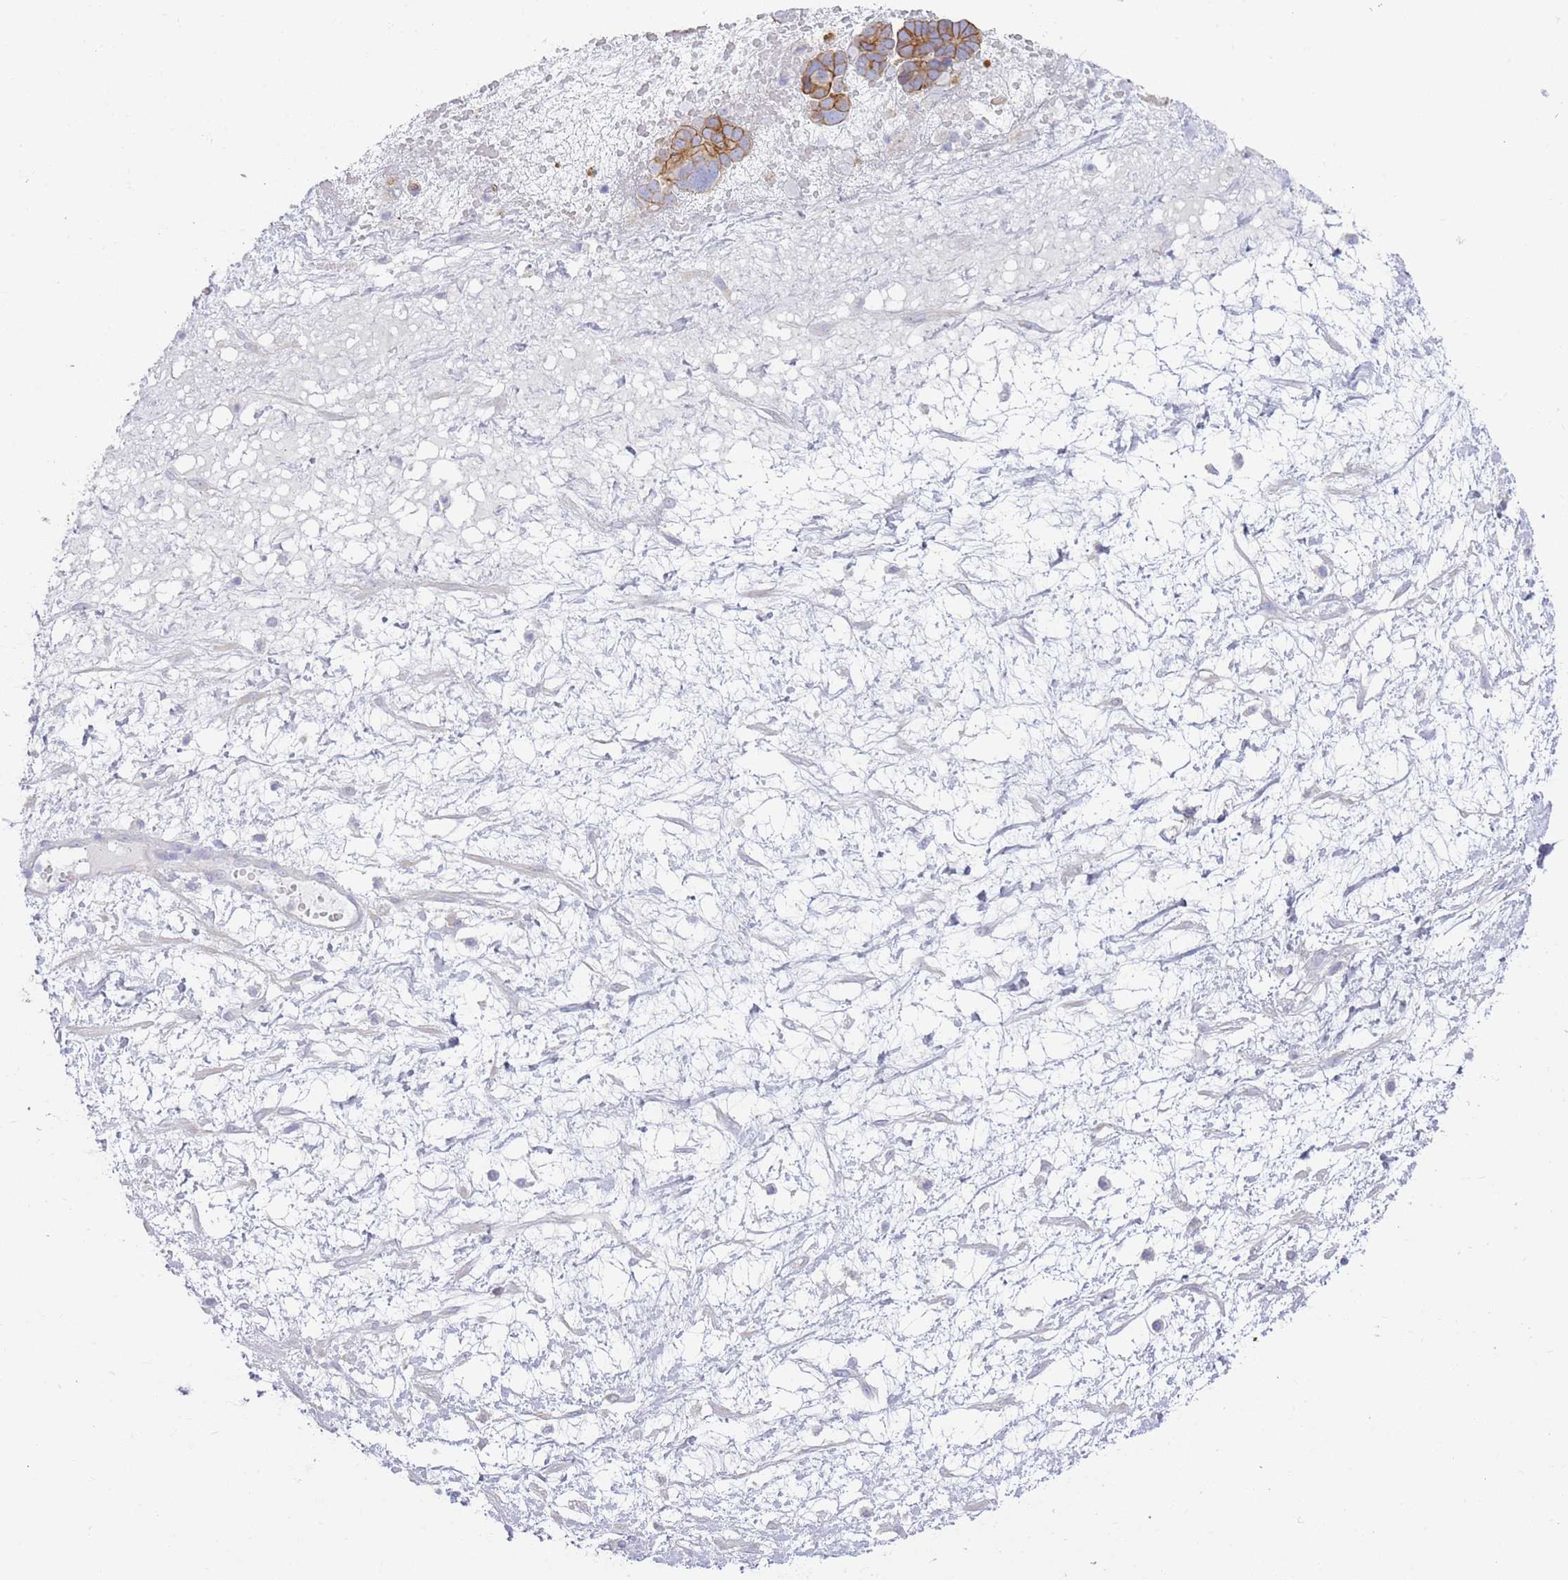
{"staining": {"intensity": "moderate", "quantity": ">75%", "location": "cytoplasmic/membranous"}, "tissue": "ovarian cancer", "cell_type": "Tumor cells", "image_type": "cancer", "snomed": [{"axis": "morphology", "description": "Cystadenocarcinoma, serous, NOS"}, {"axis": "topography", "description": "Ovary"}], "caption": "This image displays immunohistochemistry (IHC) staining of human serous cystadenocarcinoma (ovarian), with medium moderate cytoplasmic/membranous positivity in approximately >75% of tumor cells.", "gene": "CCDC149", "patient": {"sex": "female", "age": 54}}